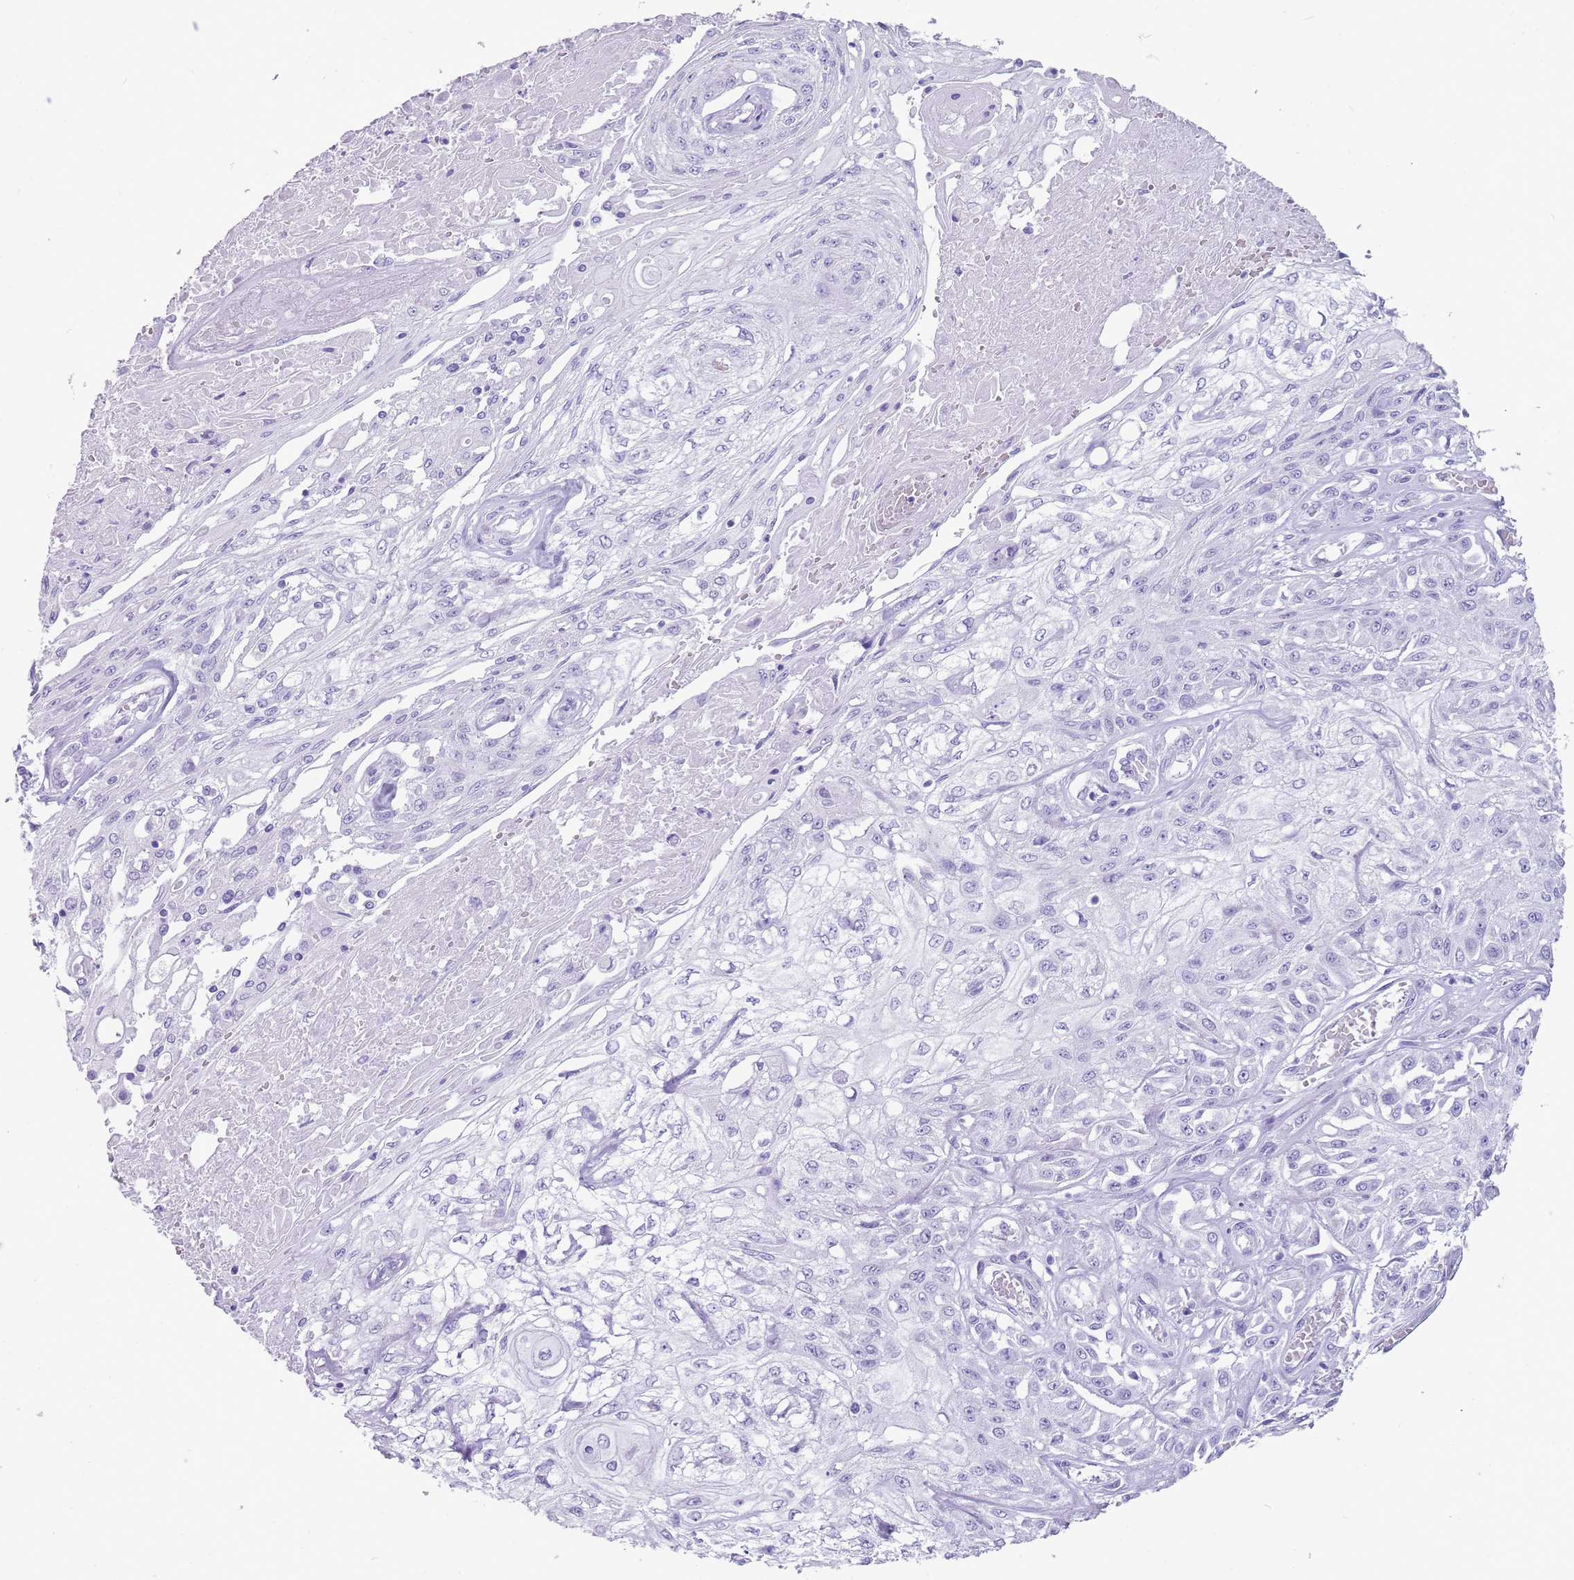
{"staining": {"intensity": "negative", "quantity": "none", "location": "none"}, "tissue": "skin cancer", "cell_type": "Tumor cells", "image_type": "cancer", "snomed": [{"axis": "morphology", "description": "Squamous cell carcinoma, NOS"}, {"axis": "morphology", "description": "Squamous cell carcinoma, metastatic, NOS"}, {"axis": "topography", "description": "Skin"}, {"axis": "topography", "description": "Lymph node"}], "caption": "Immunohistochemistry (IHC) photomicrograph of neoplastic tissue: skin metastatic squamous cell carcinoma stained with DAB shows no significant protein staining in tumor cells. (DAB (3,3'-diaminobenzidine) immunohistochemistry (IHC) visualized using brightfield microscopy, high magnification).", "gene": "NBPF3", "patient": {"sex": "male", "age": 75}}